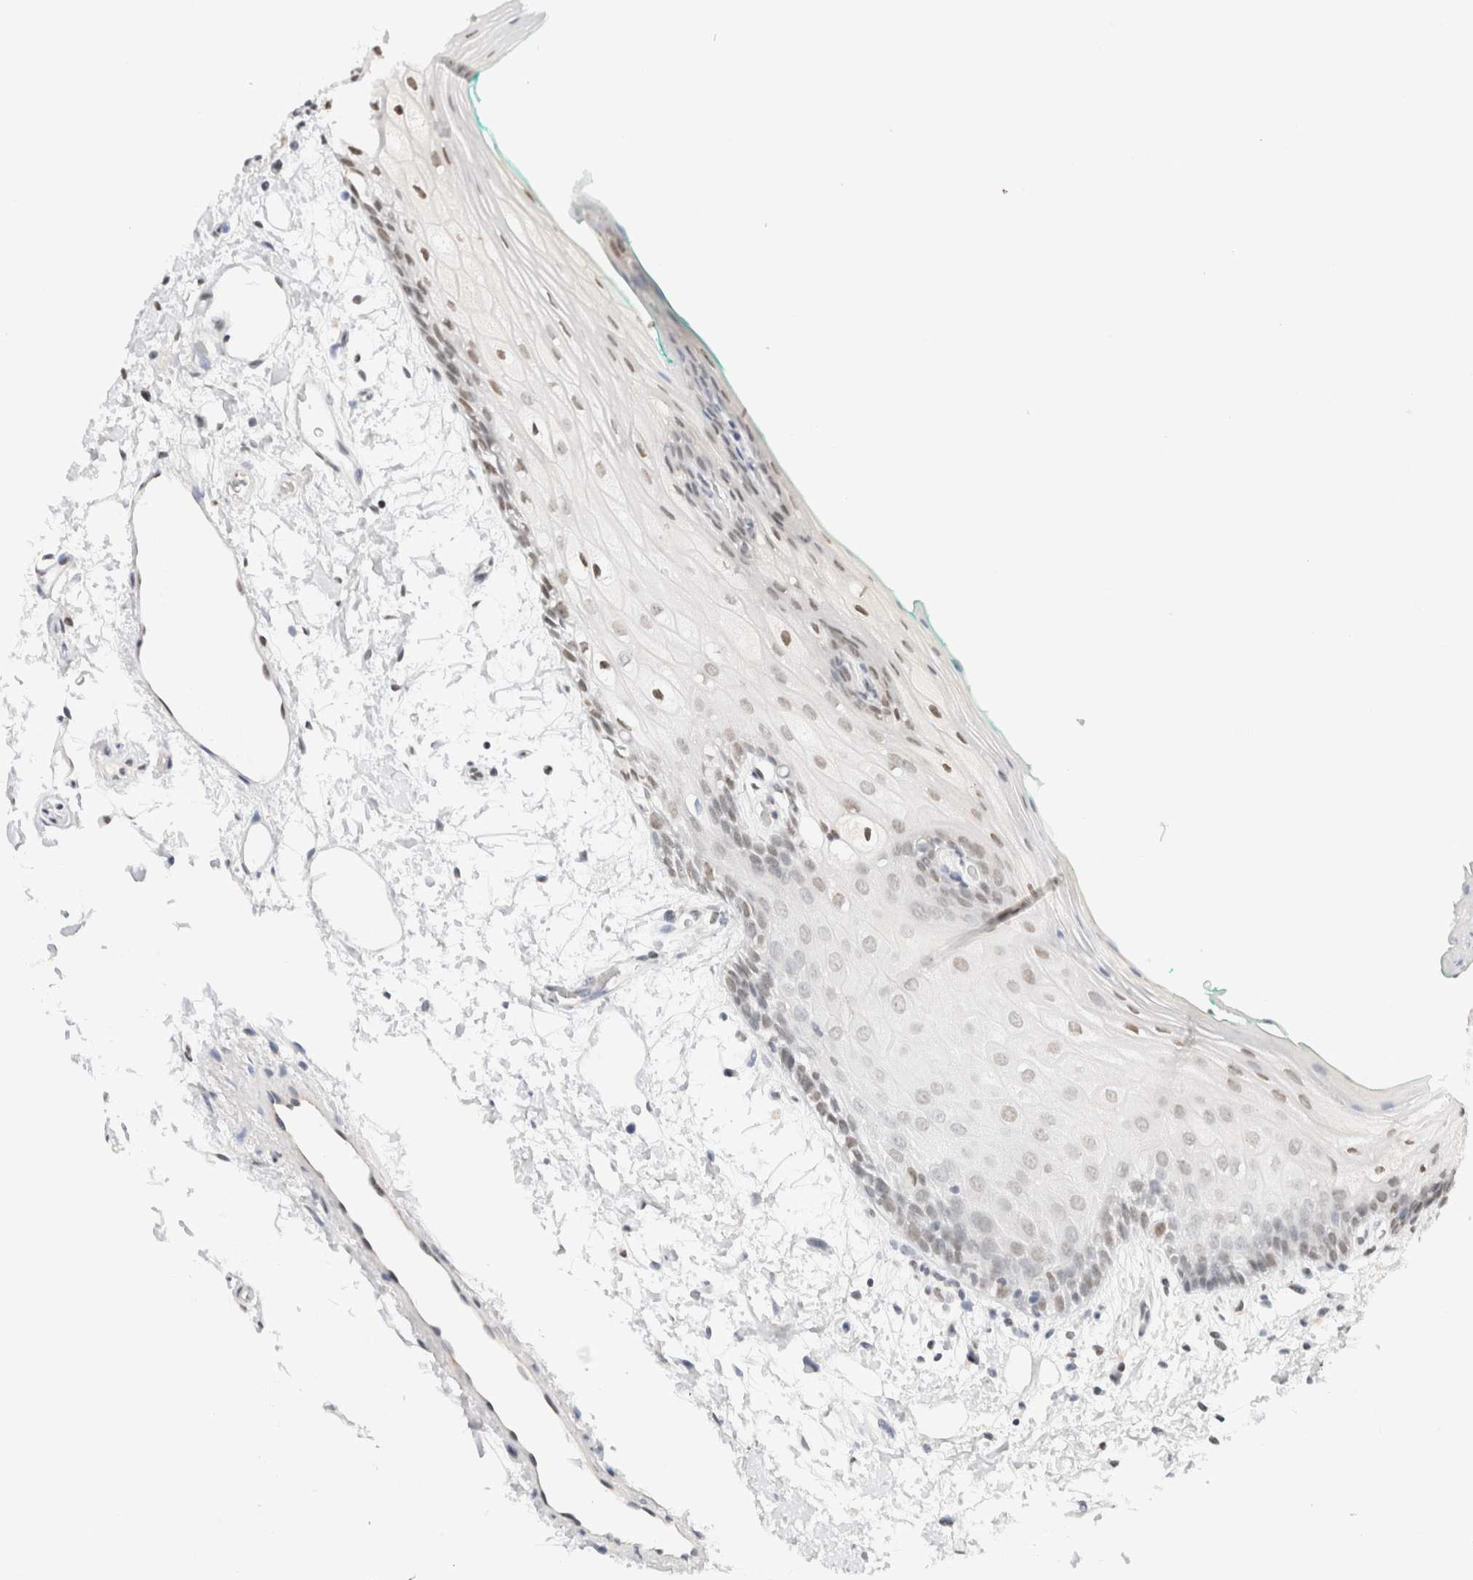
{"staining": {"intensity": "weak", "quantity": "<25%", "location": "nuclear"}, "tissue": "oral mucosa", "cell_type": "Squamous epithelial cells", "image_type": "normal", "snomed": [{"axis": "morphology", "description": "Normal tissue, NOS"}, {"axis": "topography", "description": "Skeletal muscle"}, {"axis": "topography", "description": "Oral tissue"}, {"axis": "topography", "description": "Peripheral nerve tissue"}], "caption": "Immunohistochemical staining of unremarkable oral mucosa exhibits no significant staining in squamous epithelial cells. The staining was performed using DAB (3,3'-diaminobenzidine) to visualize the protein expression in brown, while the nuclei were stained in blue with hematoxylin (Magnification: 20x).", "gene": "SUPT3H", "patient": {"sex": "female", "age": 84}}